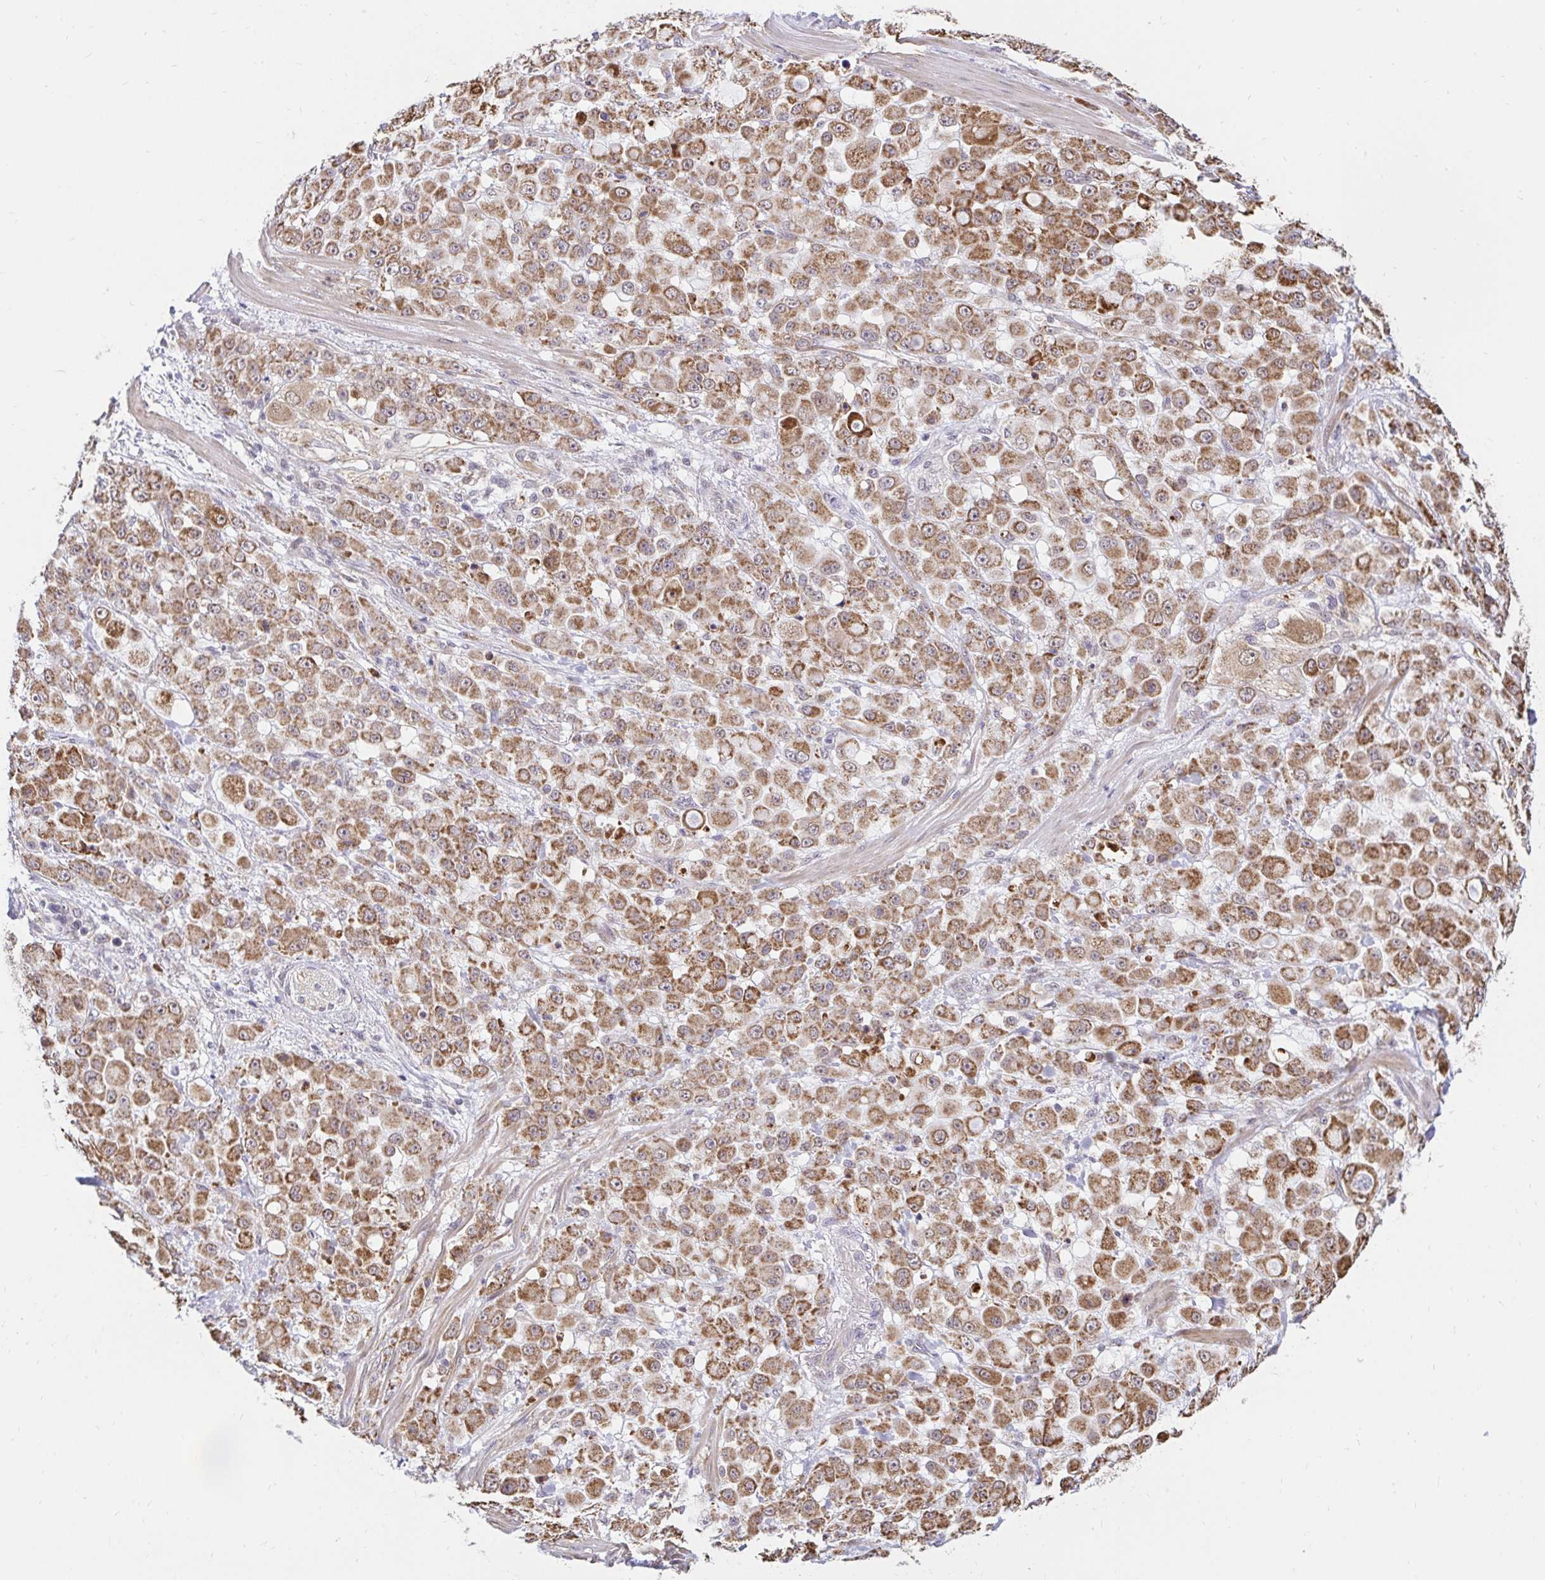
{"staining": {"intensity": "moderate", "quantity": ">75%", "location": "cytoplasmic/membranous"}, "tissue": "stomach cancer", "cell_type": "Tumor cells", "image_type": "cancer", "snomed": [{"axis": "morphology", "description": "Adenocarcinoma, NOS"}, {"axis": "topography", "description": "Stomach"}], "caption": "A high-resolution photomicrograph shows immunohistochemistry staining of stomach adenocarcinoma, which reveals moderate cytoplasmic/membranous positivity in approximately >75% of tumor cells.", "gene": "TIMM50", "patient": {"sex": "female", "age": 76}}